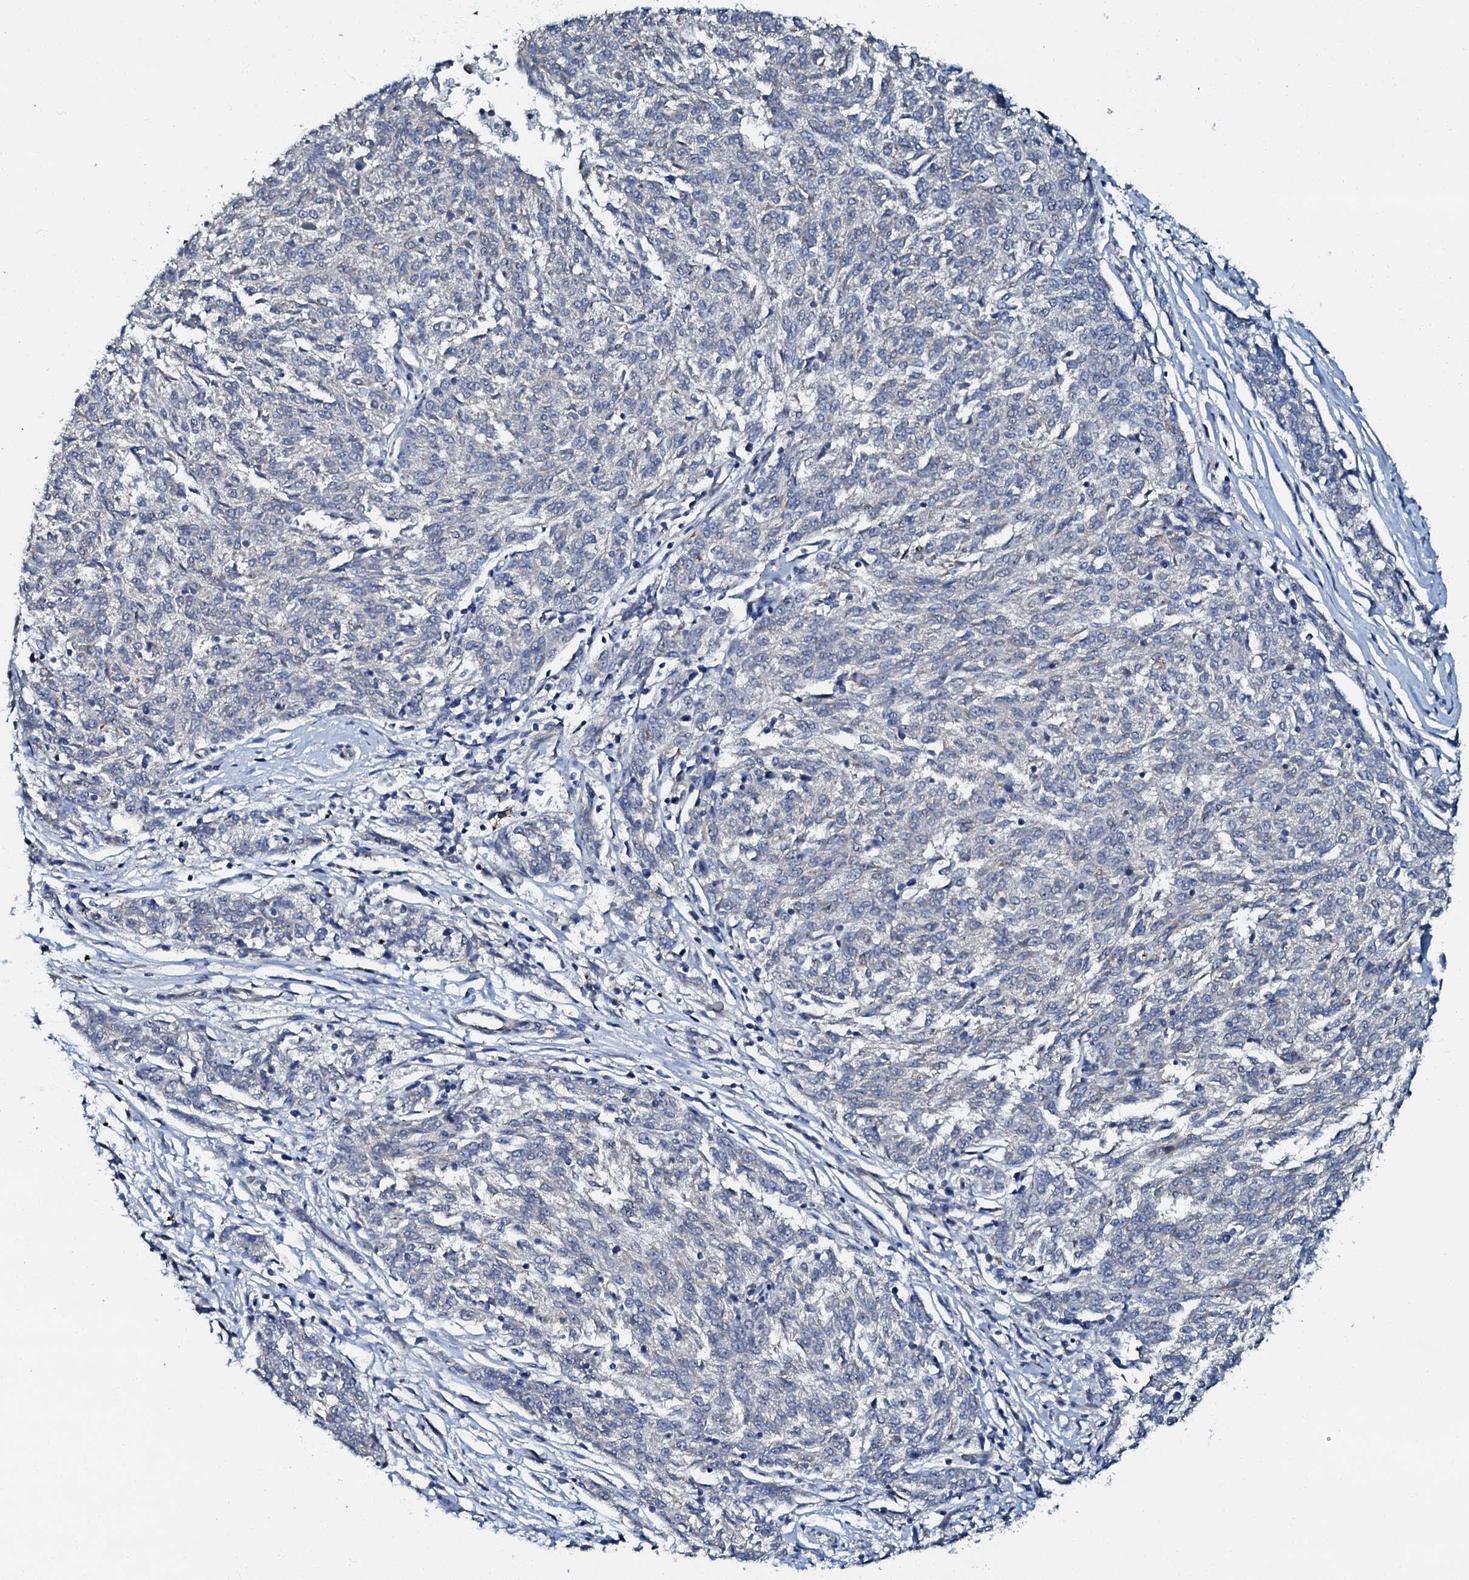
{"staining": {"intensity": "negative", "quantity": "none", "location": "none"}, "tissue": "melanoma", "cell_type": "Tumor cells", "image_type": "cancer", "snomed": [{"axis": "morphology", "description": "Malignant melanoma, NOS"}, {"axis": "topography", "description": "Skin"}], "caption": "A histopathology image of melanoma stained for a protein exhibits no brown staining in tumor cells.", "gene": "OLAH", "patient": {"sex": "female", "age": 72}}